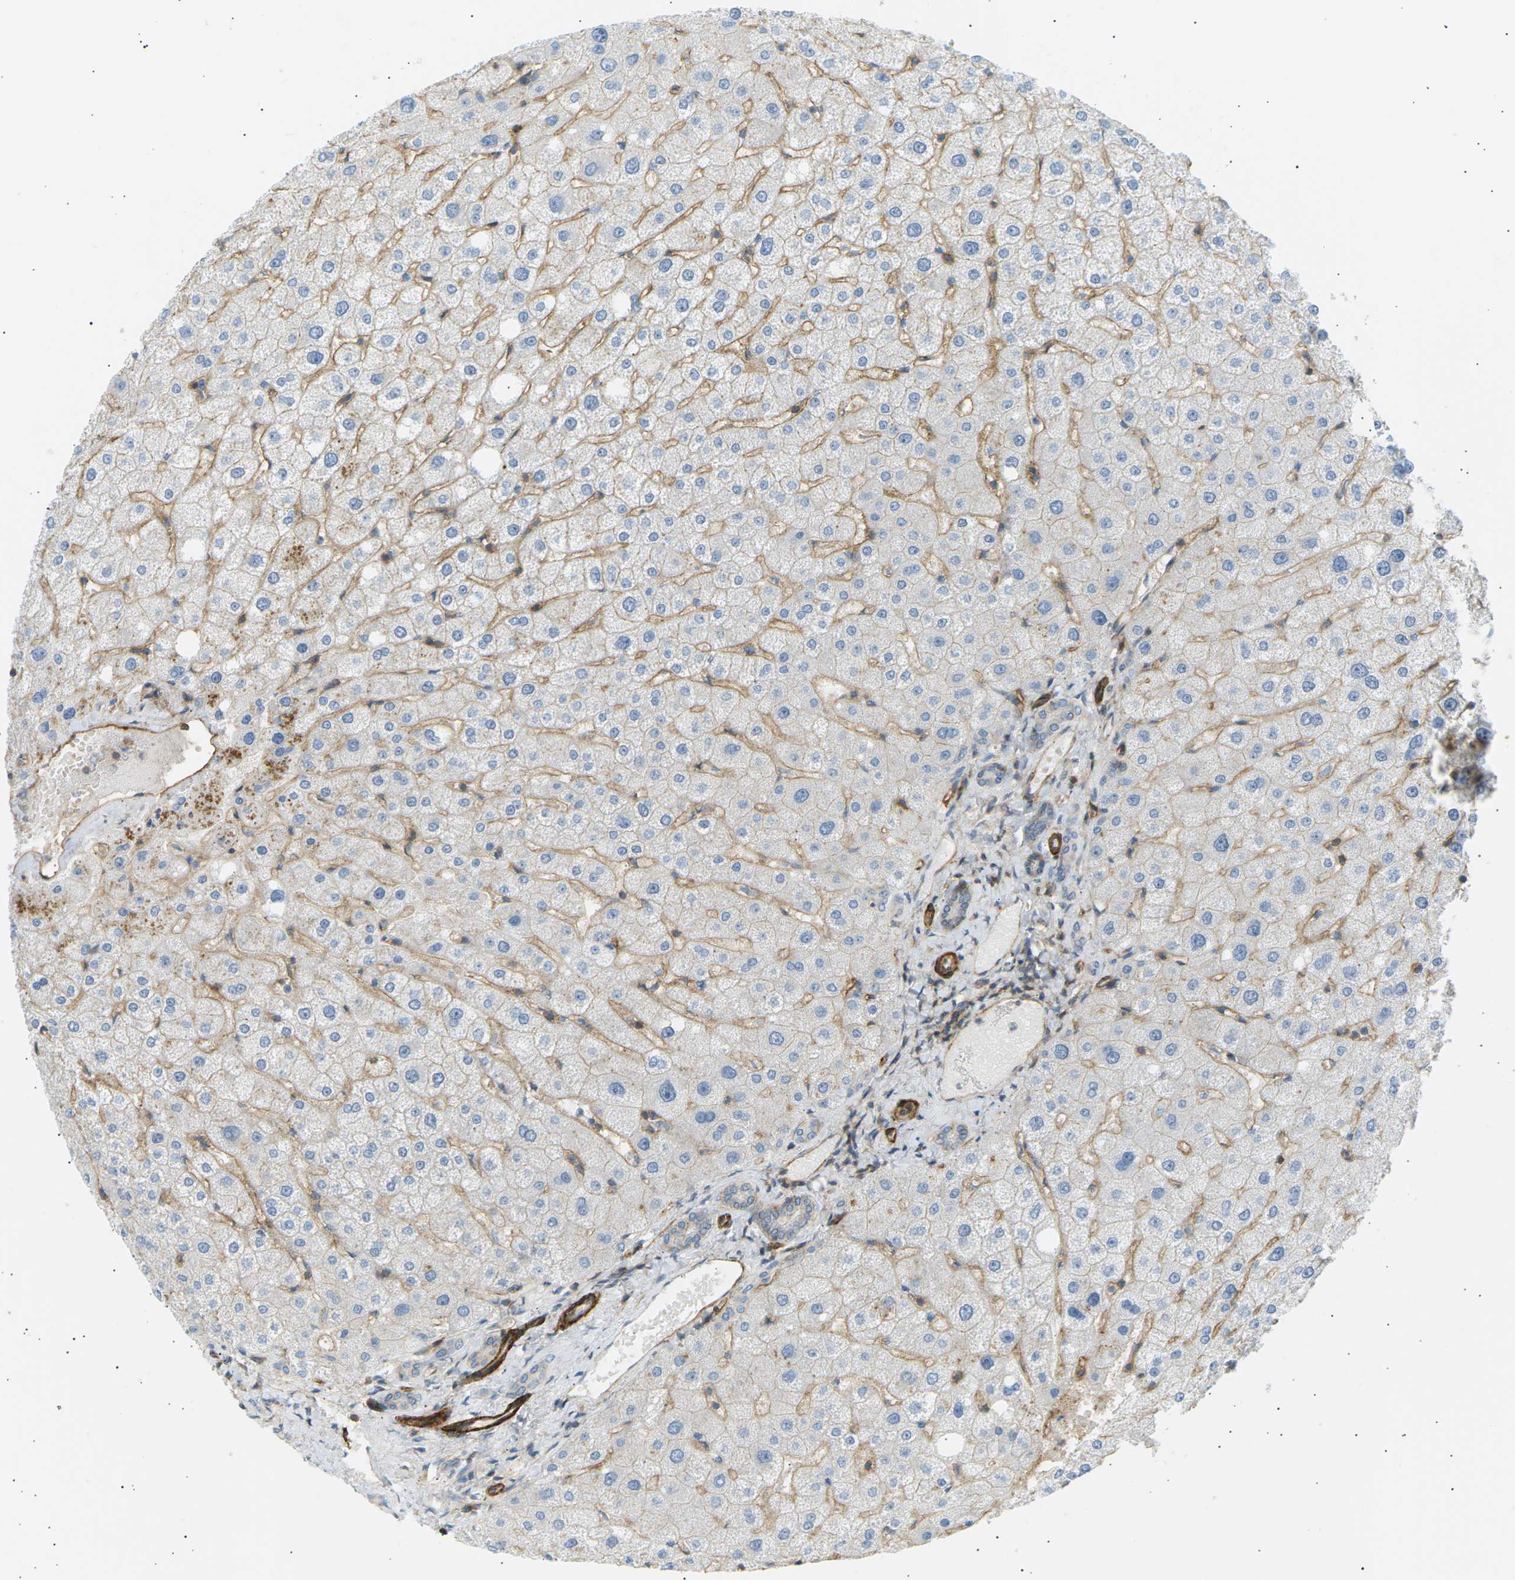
{"staining": {"intensity": "weak", "quantity": "<25%", "location": "cytoplasmic/membranous"}, "tissue": "liver", "cell_type": "Cholangiocytes", "image_type": "normal", "snomed": [{"axis": "morphology", "description": "Normal tissue, NOS"}, {"axis": "topography", "description": "Liver"}], "caption": "Protein analysis of unremarkable liver shows no significant expression in cholangiocytes.", "gene": "ATP2B4", "patient": {"sex": "male", "age": 73}}